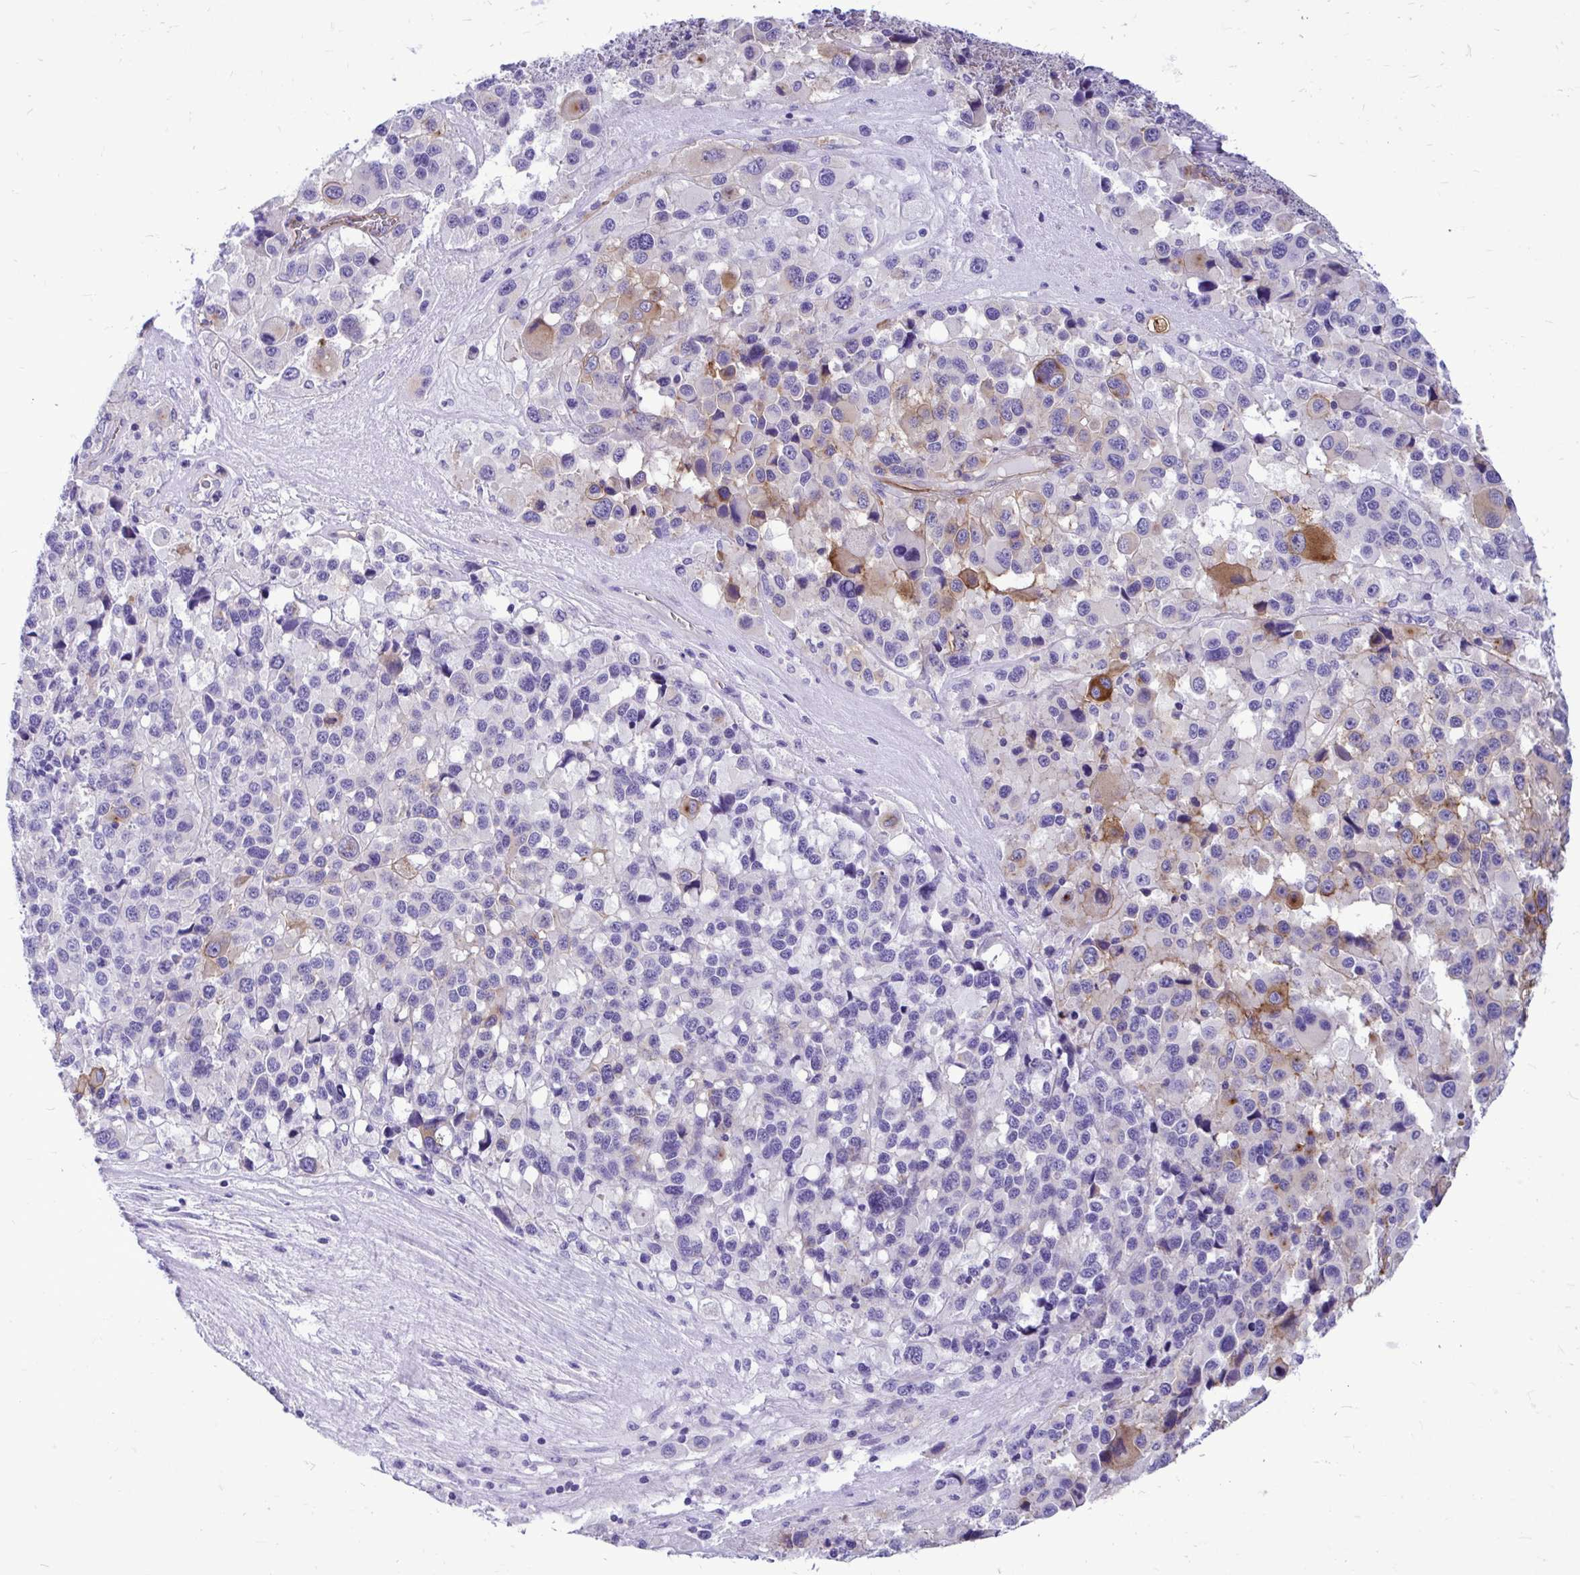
{"staining": {"intensity": "moderate", "quantity": "<25%", "location": "cytoplasmic/membranous"}, "tissue": "melanoma", "cell_type": "Tumor cells", "image_type": "cancer", "snomed": [{"axis": "morphology", "description": "Malignant melanoma, Metastatic site"}, {"axis": "topography", "description": "Lymph node"}], "caption": "A high-resolution photomicrograph shows immunohistochemistry staining of malignant melanoma (metastatic site), which exhibits moderate cytoplasmic/membranous staining in about <25% of tumor cells. (Stains: DAB in brown, nuclei in blue, Microscopy: brightfield microscopy at high magnification).", "gene": "ABCG2", "patient": {"sex": "female", "age": 65}}